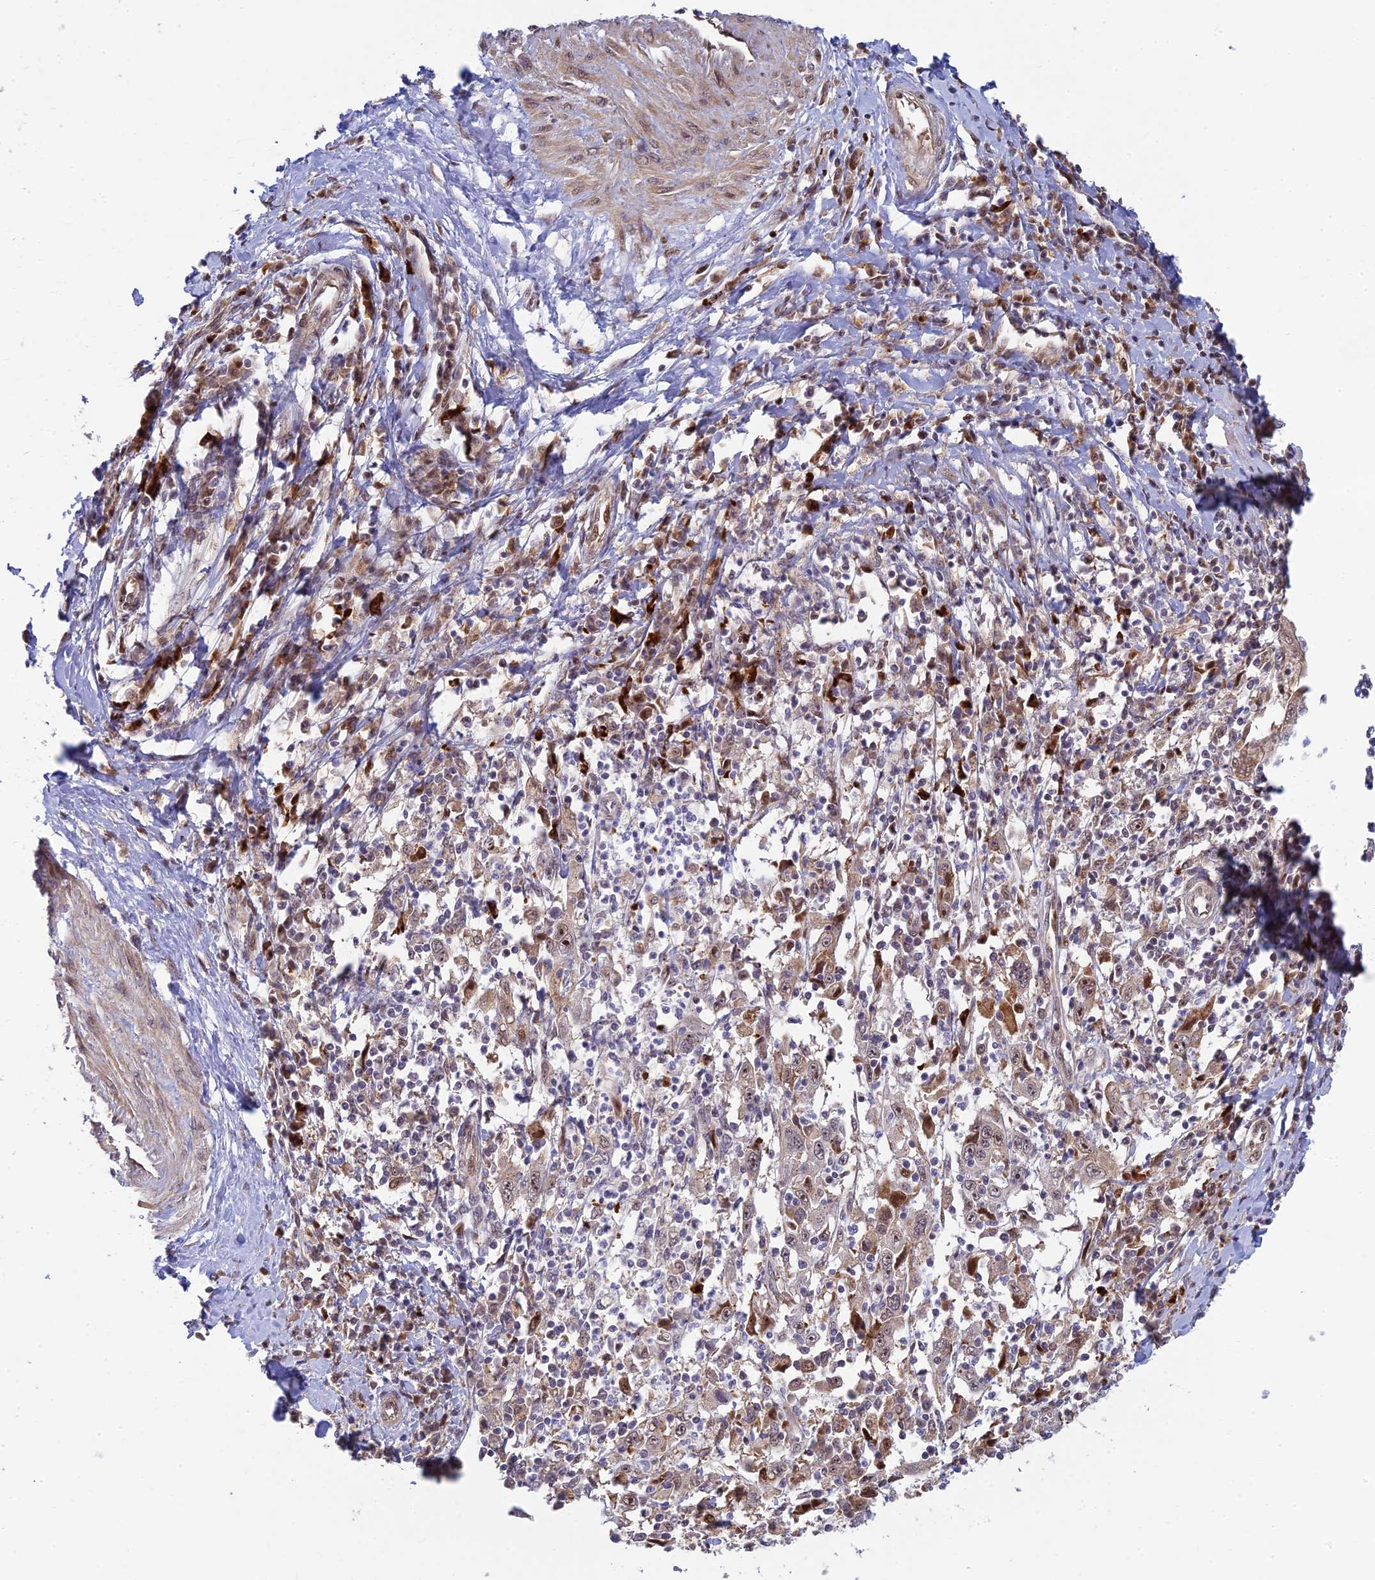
{"staining": {"intensity": "moderate", "quantity": "<25%", "location": "cytoplasmic/membranous,nuclear"}, "tissue": "cervical cancer", "cell_type": "Tumor cells", "image_type": "cancer", "snomed": [{"axis": "morphology", "description": "Squamous cell carcinoma, NOS"}, {"axis": "topography", "description": "Cervix"}], "caption": "A brown stain highlights moderate cytoplasmic/membranous and nuclear expression of a protein in human cervical squamous cell carcinoma tumor cells. Using DAB (3,3'-diaminobenzidine) (brown) and hematoxylin (blue) stains, captured at high magnification using brightfield microscopy.", "gene": "UFSP2", "patient": {"sex": "female", "age": 46}}